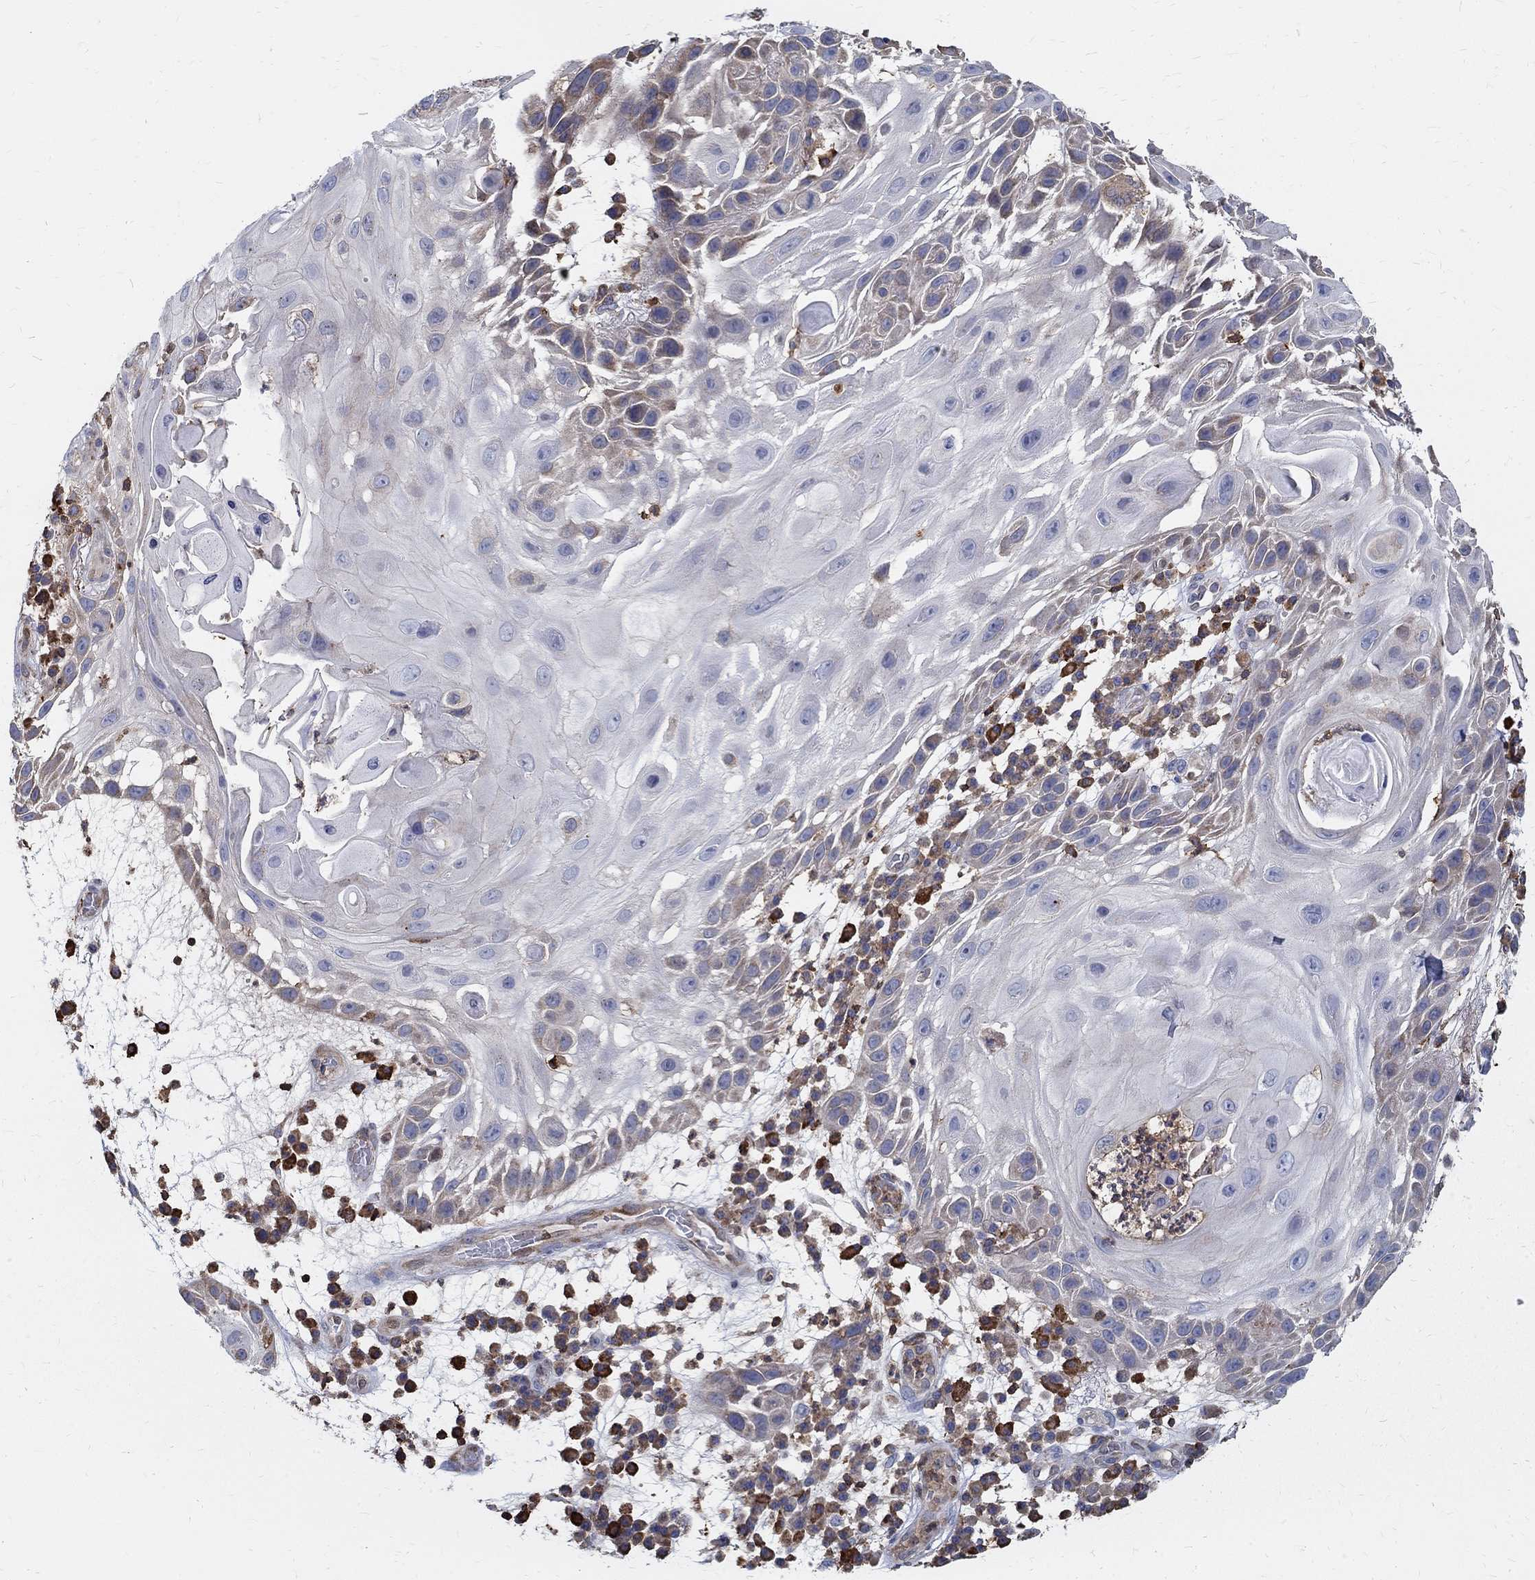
{"staining": {"intensity": "weak", "quantity": "<25%", "location": "cytoplasmic/membranous"}, "tissue": "skin cancer", "cell_type": "Tumor cells", "image_type": "cancer", "snomed": [{"axis": "morphology", "description": "Normal tissue, NOS"}, {"axis": "morphology", "description": "Squamous cell carcinoma, NOS"}, {"axis": "topography", "description": "Skin"}], "caption": "Histopathology image shows no protein expression in tumor cells of skin cancer (squamous cell carcinoma) tissue.", "gene": "AGAP2", "patient": {"sex": "male", "age": 79}}